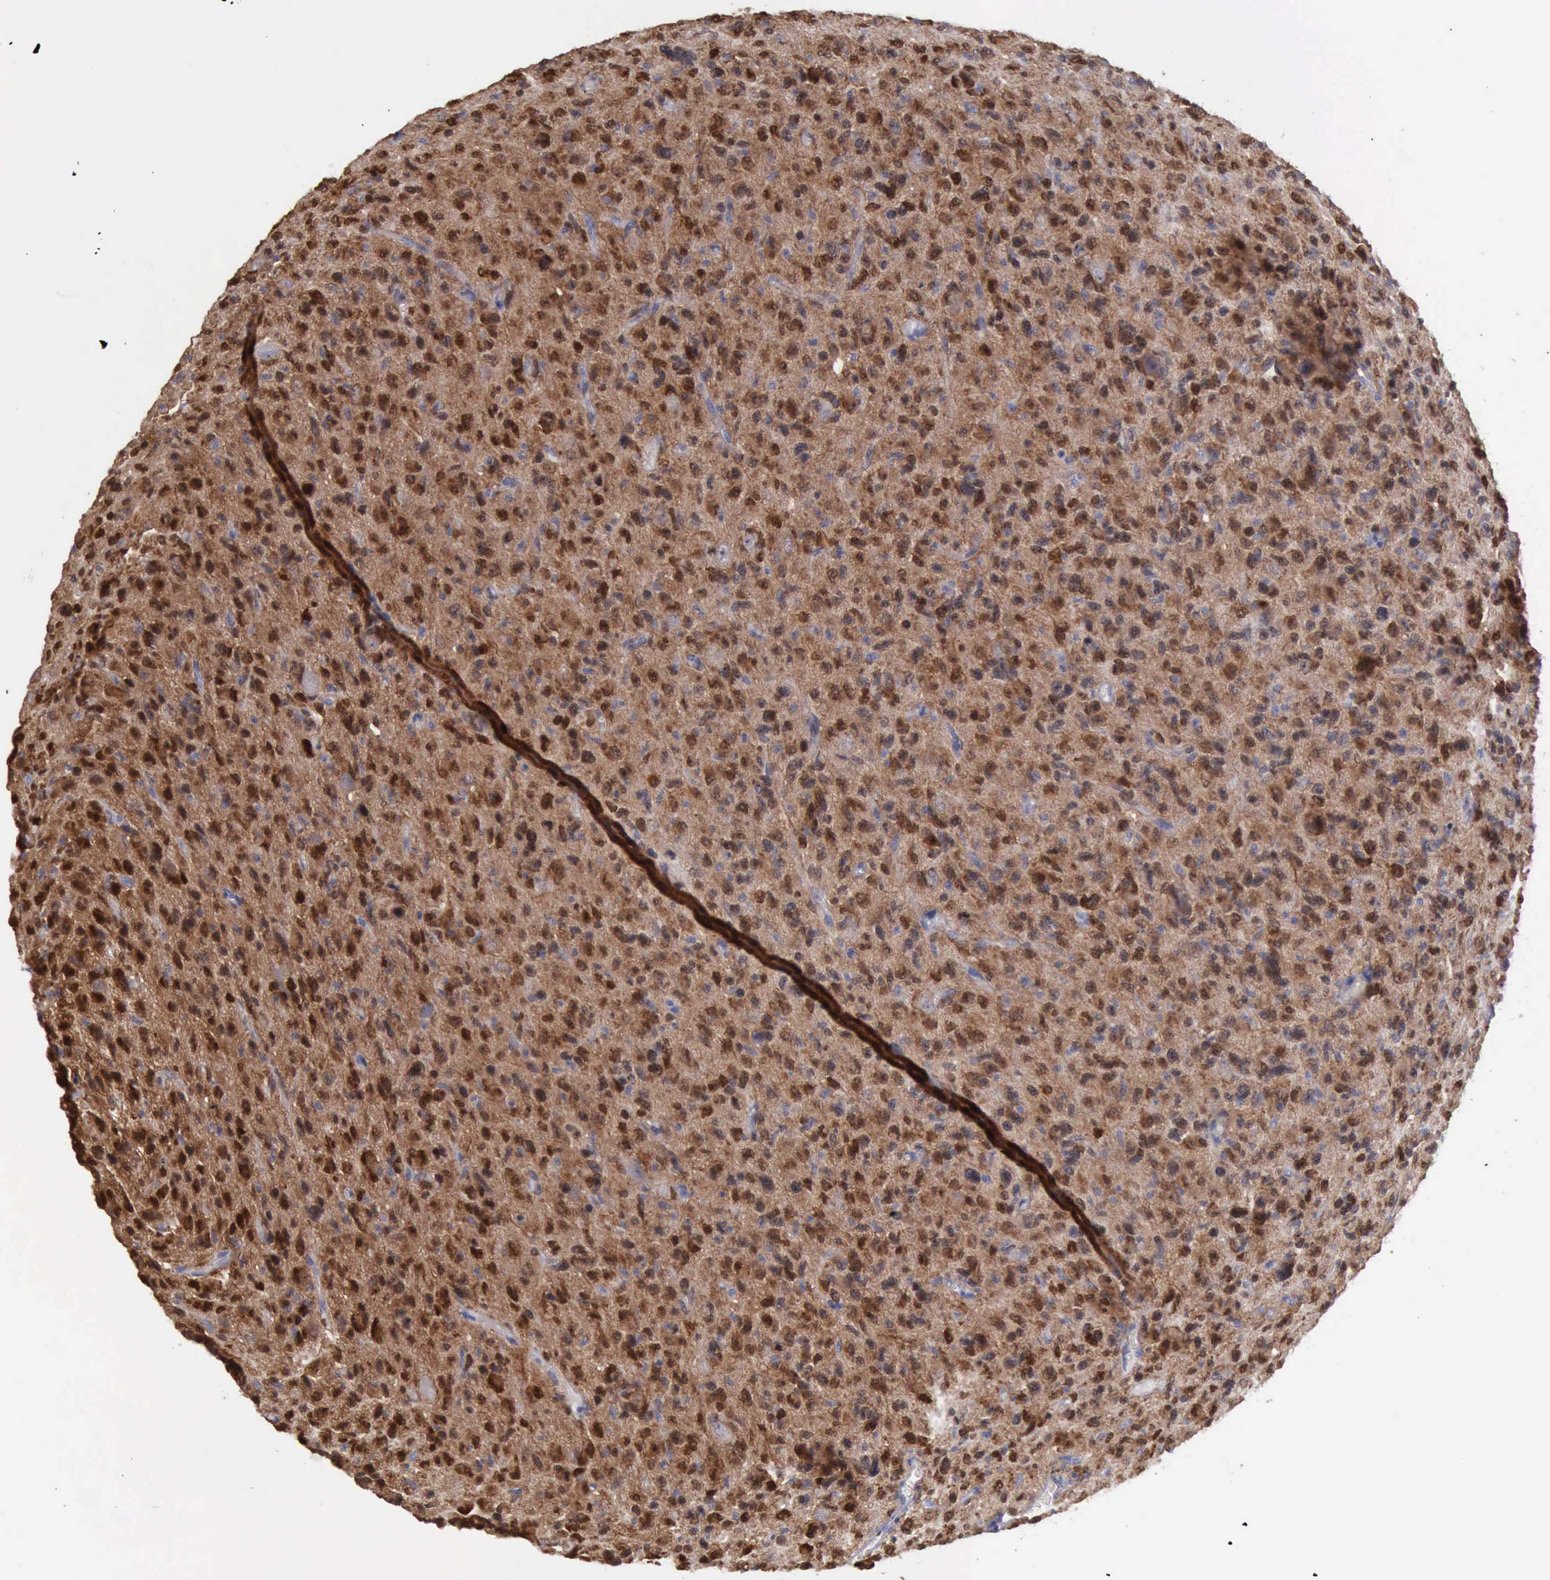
{"staining": {"intensity": "strong", "quantity": ">75%", "location": "cytoplasmic/membranous,nuclear"}, "tissue": "glioma", "cell_type": "Tumor cells", "image_type": "cancer", "snomed": [{"axis": "morphology", "description": "Glioma, malignant, High grade"}, {"axis": "topography", "description": "Brain"}], "caption": "Immunohistochemistry (IHC) (DAB) staining of human malignant glioma (high-grade) exhibits strong cytoplasmic/membranous and nuclear protein expression in approximately >75% of tumor cells. The staining was performed using DAB, with brown indicating positive protein expression. Nuclei are stained blue with hematoxylin.", "gene": "FHL1", "patient": {"sex": "female", "age": 60}}